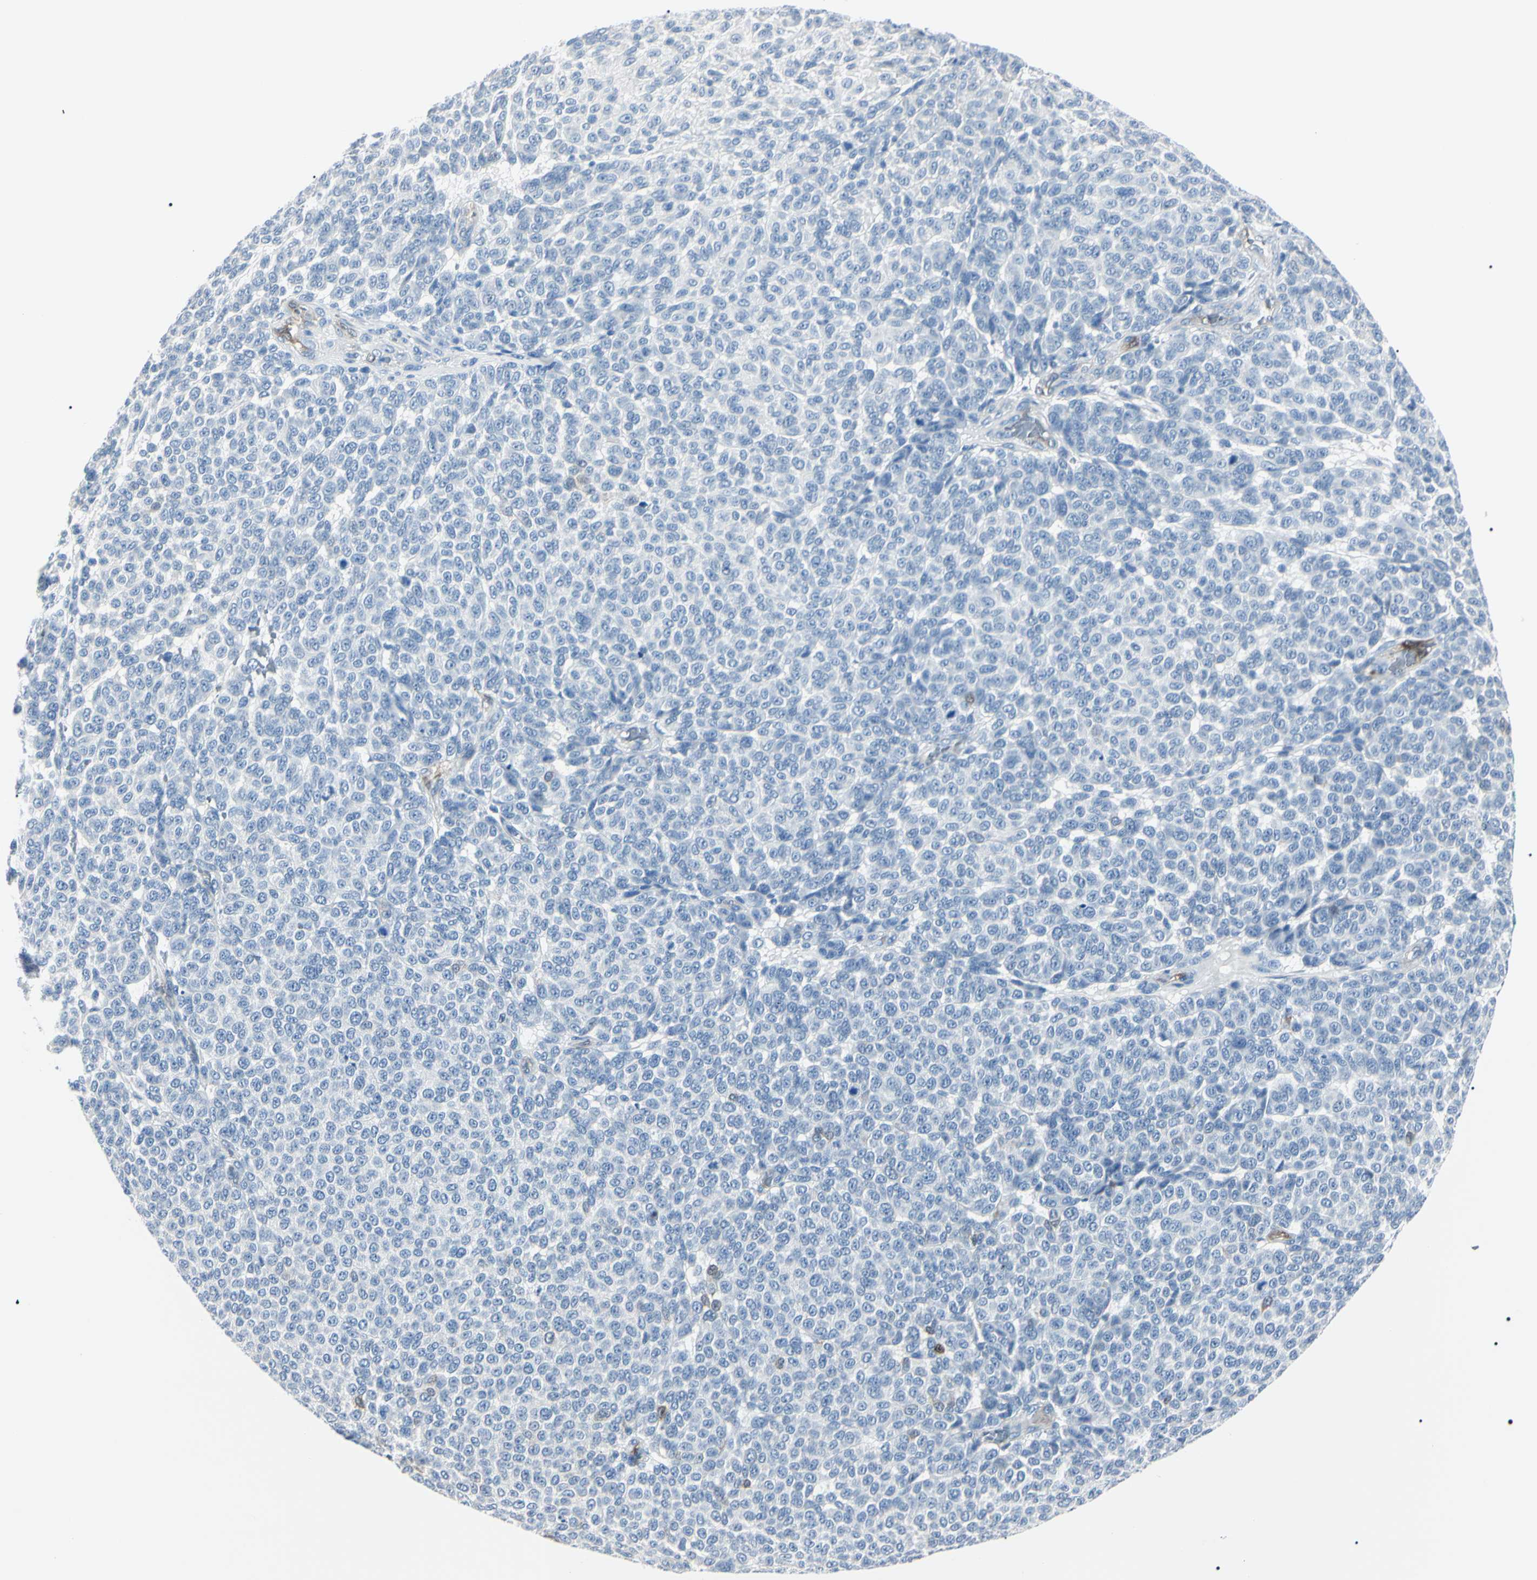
{"staining": {"intensity": "negative", "quantity": "none", "location": "none"}, "tissue": "melanoma", "cell_type": "Tumor cells", "image_type": "cancer", "snomed": [{"axis": "morphology", "description": "Malignant melanoma, NOS"}, {"axis": "topography", "description": "Skin"}], "caption": "Immunohistochemistry (IHC) photomicrograph of malignant melanoma stained for a protein (brown), which exhibits no positivity in tumor cells.", "gene": "CA2", "patient": {"sex": "male", "age": 59}}